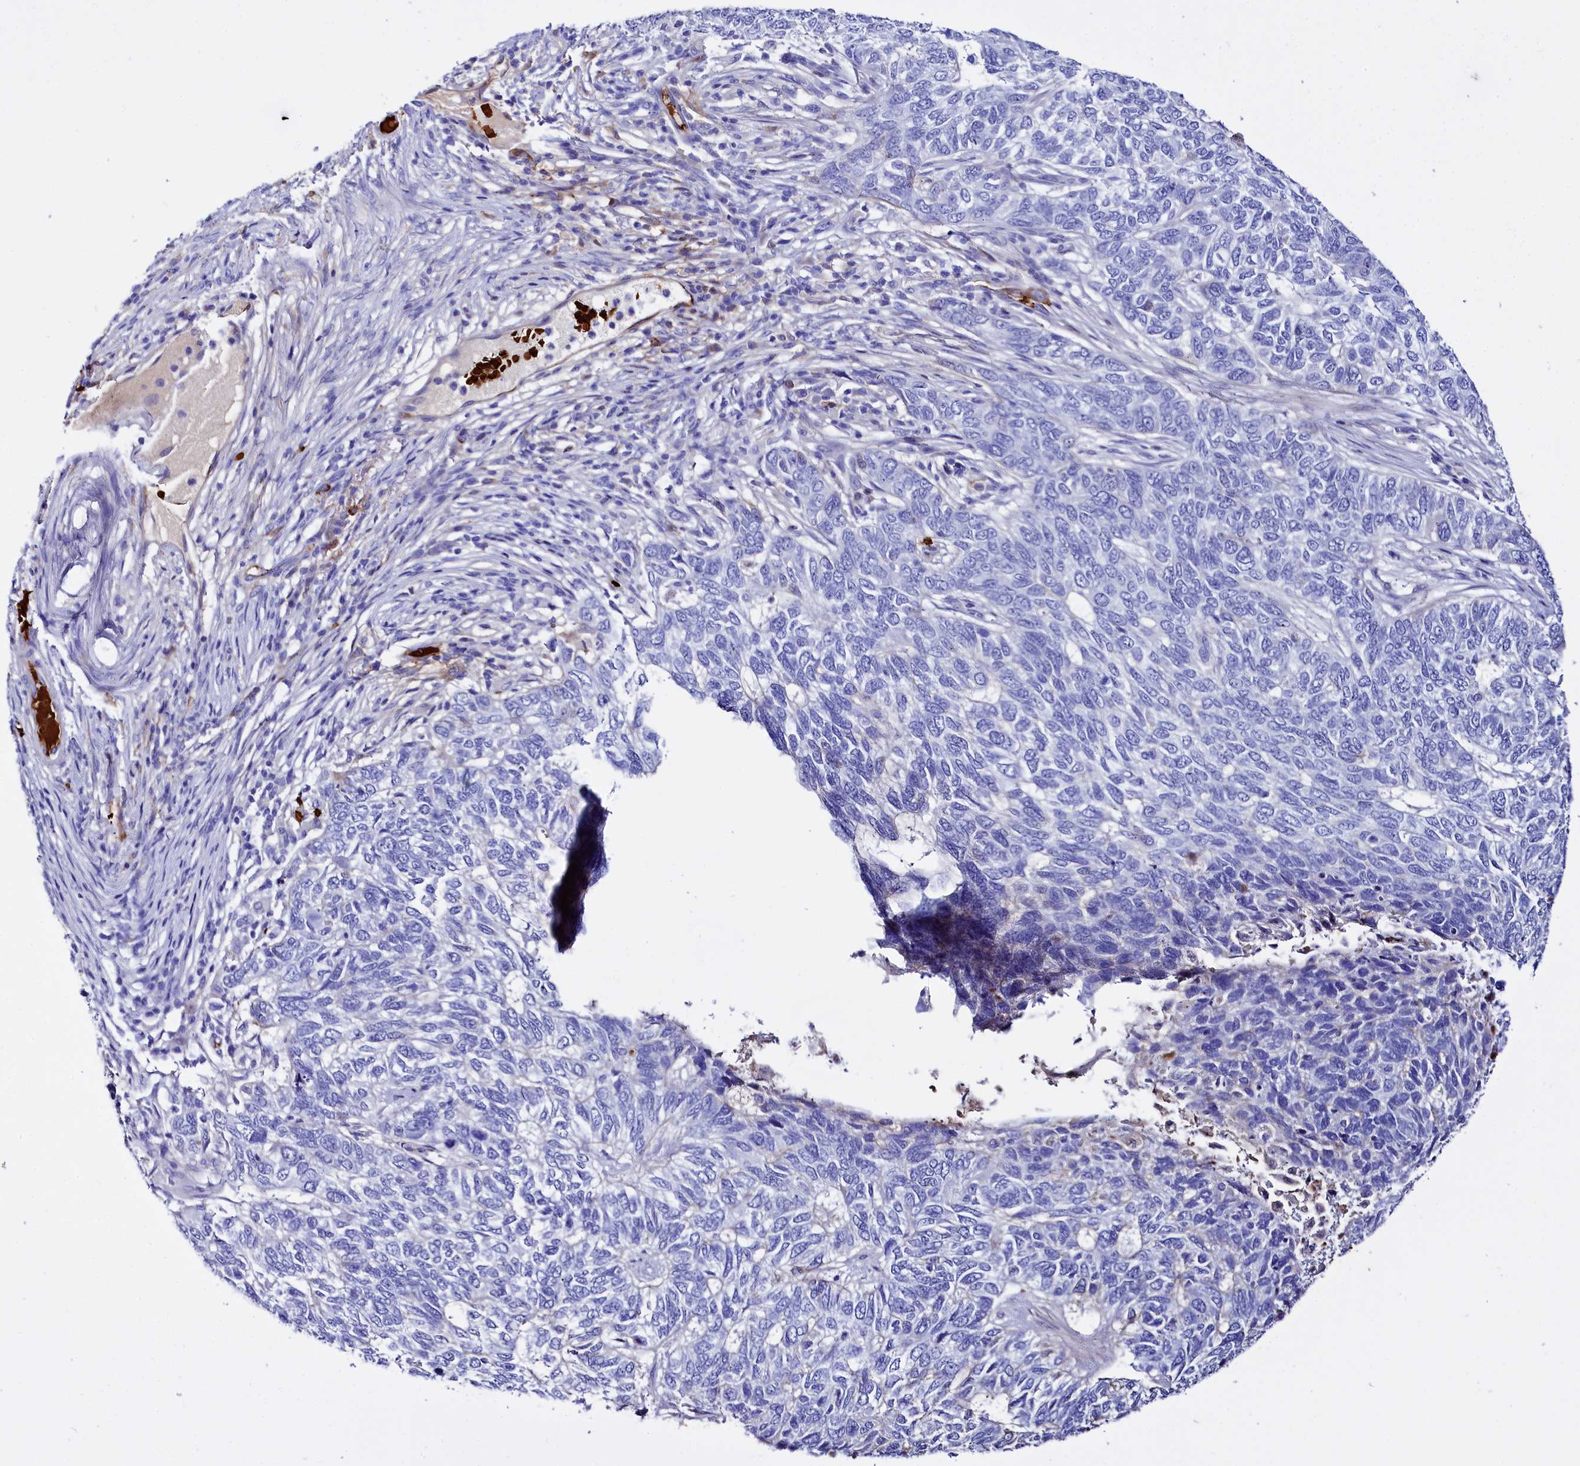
{"staining": {"intensity": "negative", "quantity": "none", "location": "none"}, "tissue": "skin cancer", "cell_type": "Tumor cells", "image_type": "cancer", "snomed": [{"axis": "morphology", "description": "Basal cell carcinoma"}, {"axis": "topography", "description": "Skin"}], "caption": "The micrograph displays no significant expression in tumor cells of skin cancer (basal cell carcinoma).", "gene": "RPUSD3", "patient": {"sex": "female", "age": 65}}